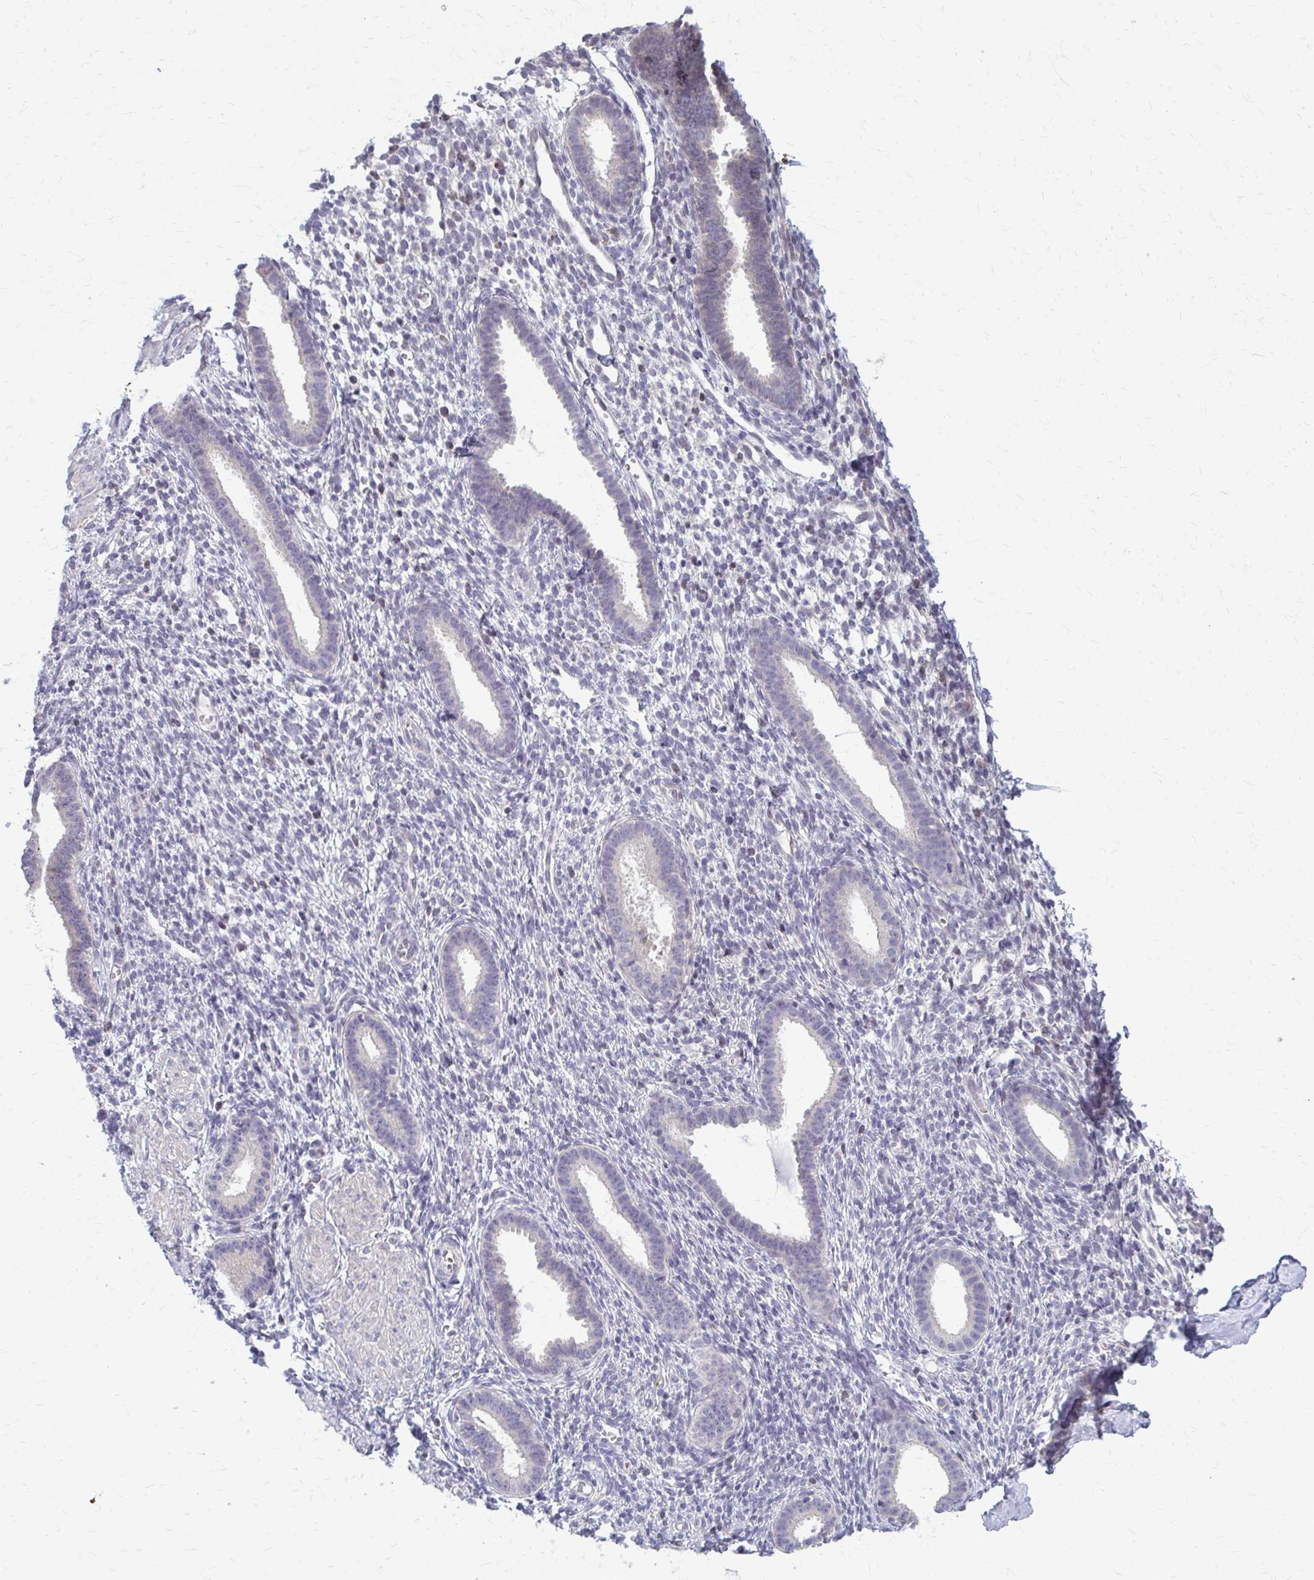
{"staining": {"intensity": "negative", "quantity": "none", "location": "none"}, "tissue": "endometrium", "cell_type": "Cells in endometrial stroma", "image_type": "normal", "snomed": [{"axis": "morphology", "description": "Normal tissue, NOS"}, {"axis": "topography", "description": "Endometrium"}], "caption": "This is an immunohistochemistry micrograph of normal human endometrium. There is no staining in cells in endometrial stroma.", "gene": "MCRIP2", "patient": {"sex": "female", "age": 36}}